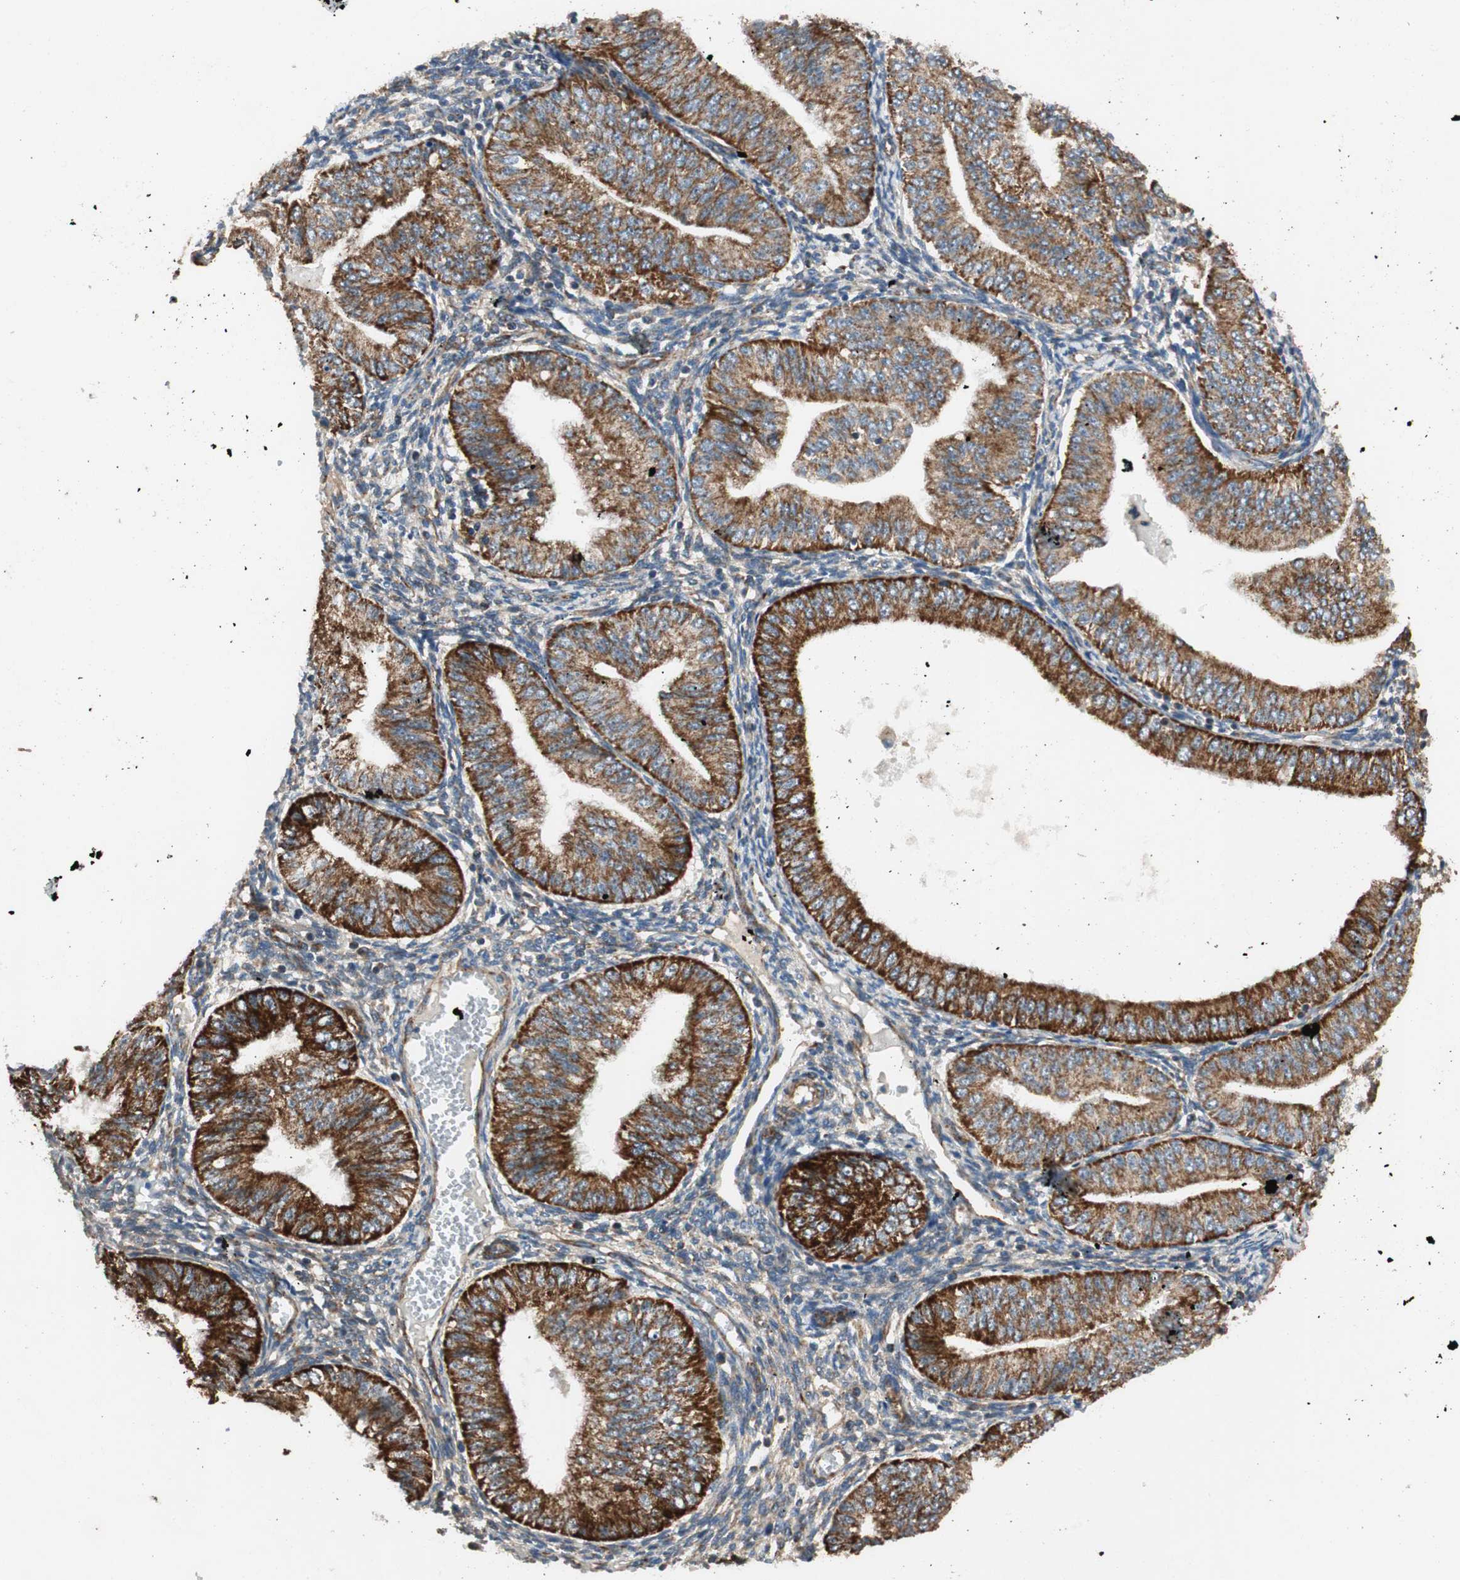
{"staining": {"intensity": "strong", "quantity": ">75%", "location": "cytoplasmic/membranous"}, "tissue": "endometrial cancer", "cell_type": "Tumor cells", "image_type": "cancer", "snomed": [{"axis": "morphology", "description": "Normal tissue, NOS"}, {"axis": "morphology", "description": "Adenocarcinoma, NOS"}, {"axis": "topography", "description": "Endometrium"}], "caption": "This is a histology image of IHC staining of endometrial adenocarcinoma, which shows strong staining in the cytoplasmic/membranous of tumor cells.", "gene": "AKAP1", "patient": {"sex": "female", "age": 53}}